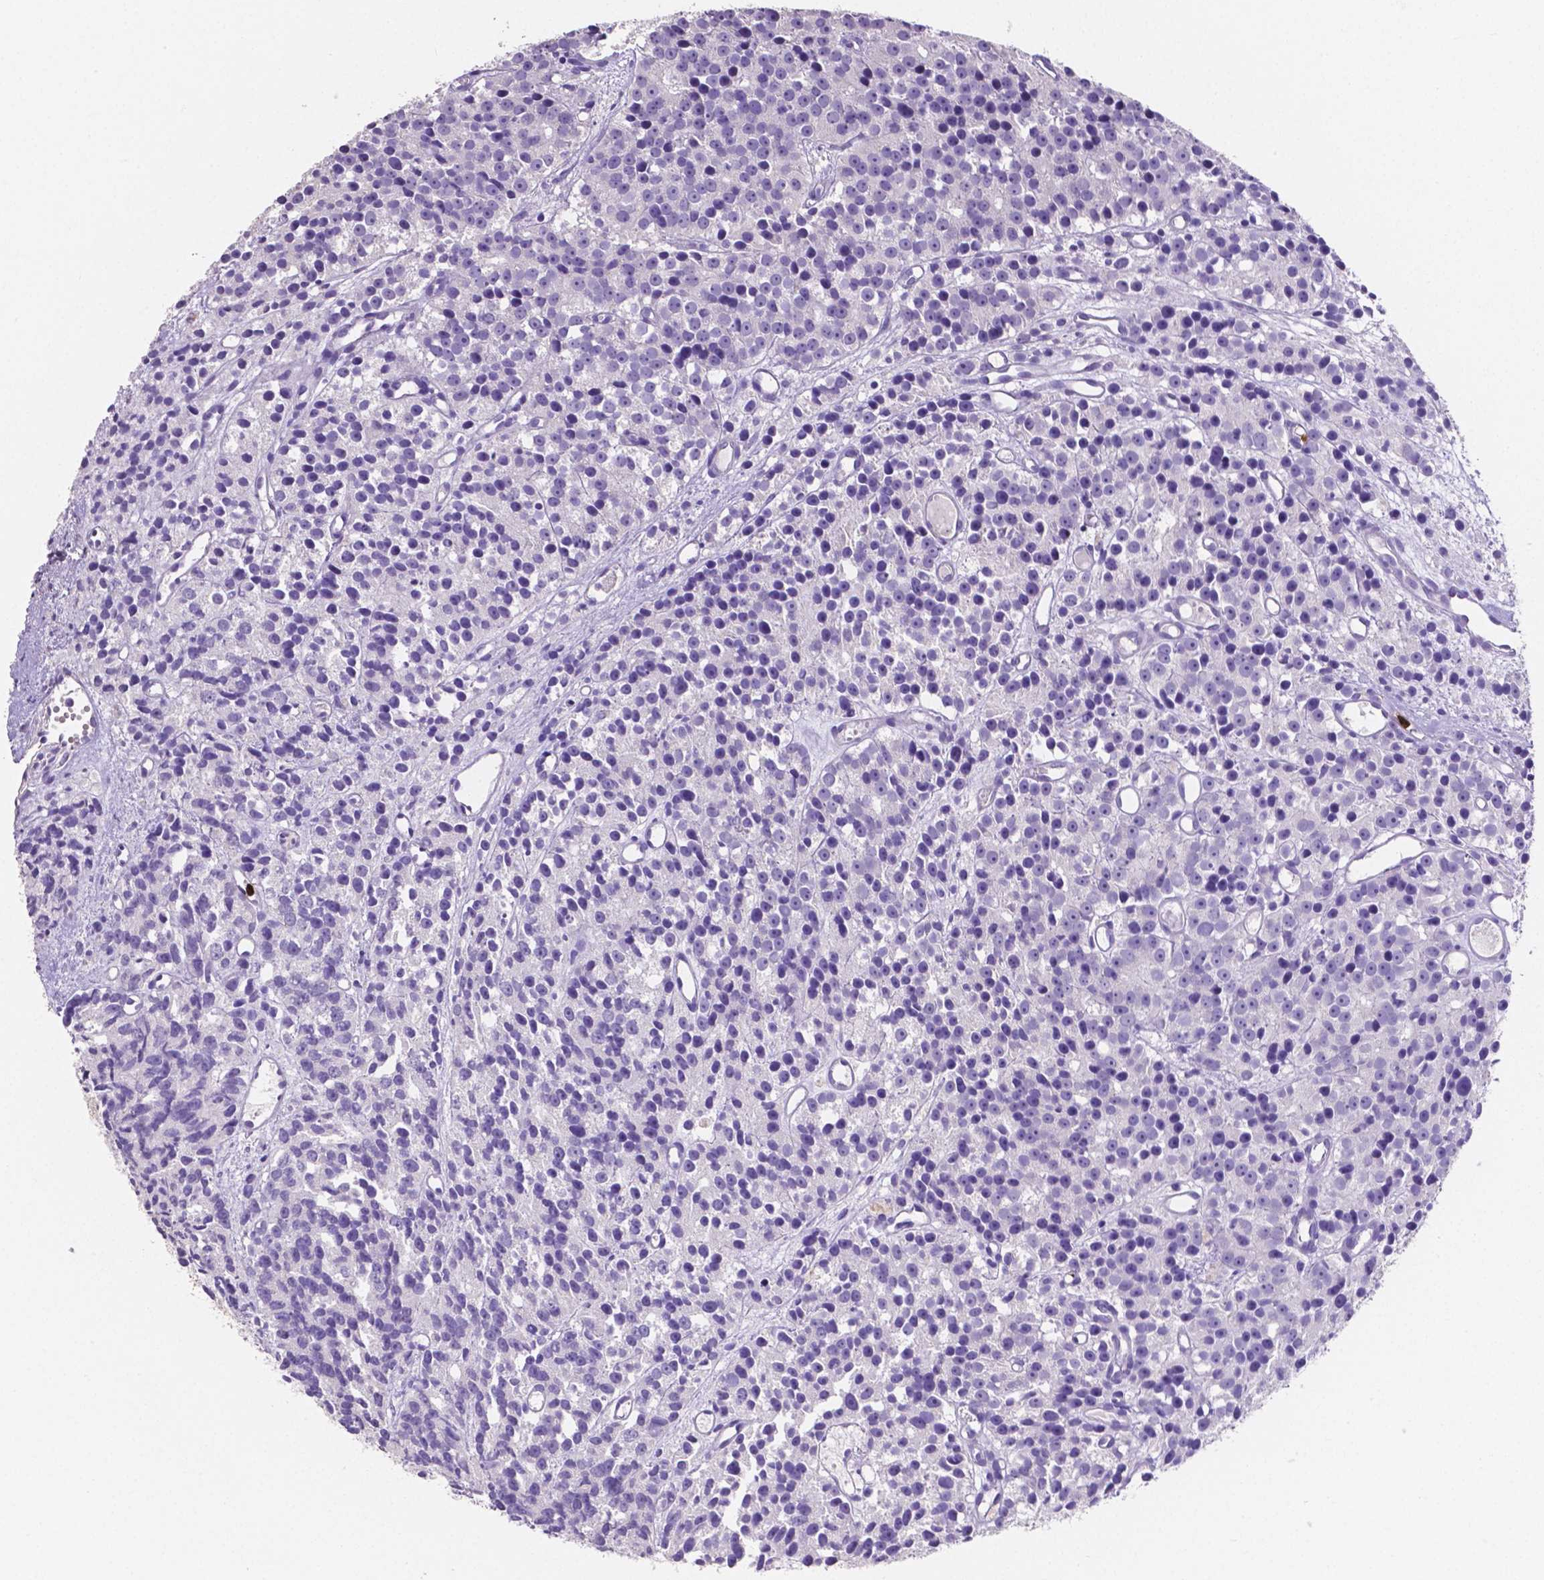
{"staining": {"intensity": "negative", "quantity": "none", "location": "none"}, "tissue": "prostate cancer", "cell_type": "Tumor cells", "image_type": "cancer", "snomed": [{"axis": "morphology", "description": "Adenocarcinoma, High grade"}, {"axis": "topography", "description": "Prostate"}], "caption": "Immunohistochemistry photomicrograph of human prostate cancer (high-grade adenocarcinoma) stained for a protein (brown), which shows no expression in tumor cells.", "gene": "MMP9", "patient": {"sex": "male", "age": 77}}